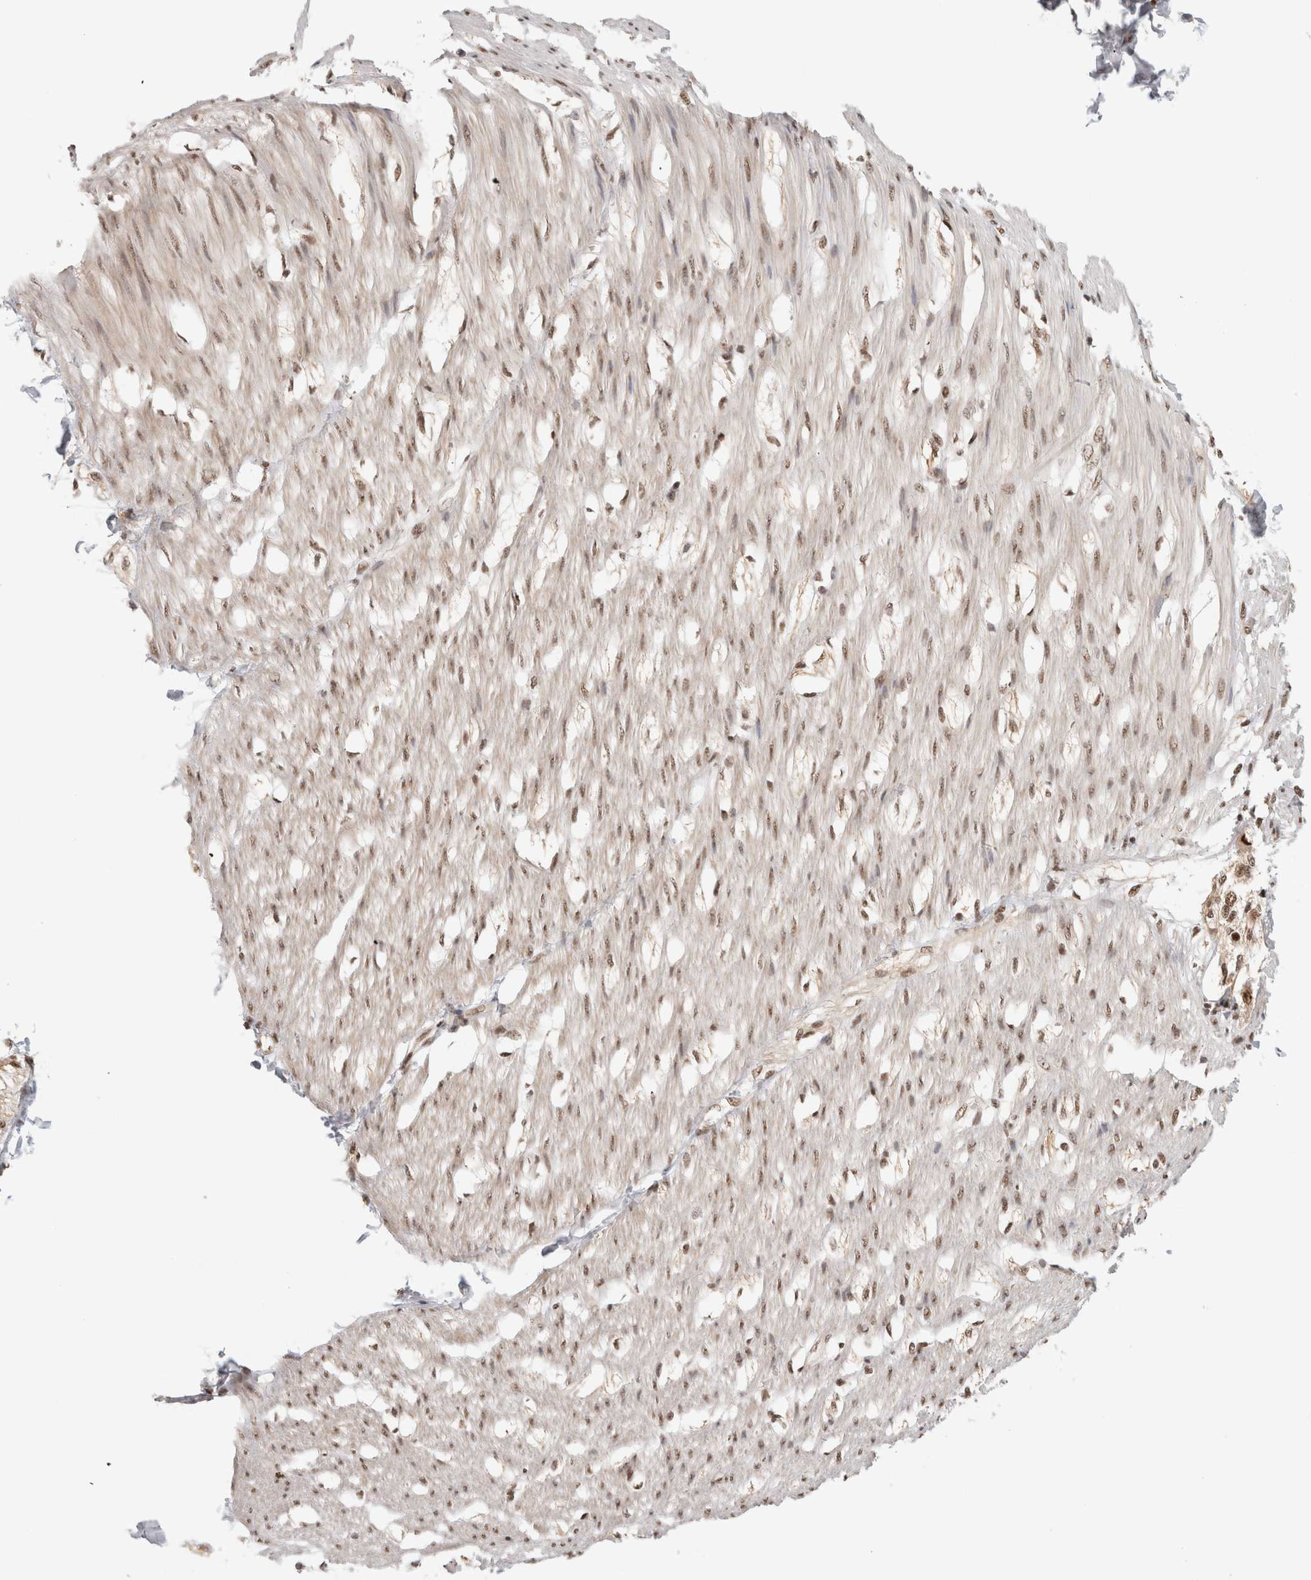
{"staining": {"intensity": "moderate", "quantity": ">75%", "location": "nuclear"}, "tissue": "smooth muscle", "cell_type": "Smooth muscle cells", "image_type": "normal", "snomed": [{"axis": "morphology", "description": "Normal tissue, NOS"}, {"axis": "morphology", "description": "Adenocarcinoma, NOS"}, {"axis": "topography", "description": "Smooth muscle"}, {"axis": "topography", "description": "Colon"}], "caption": "Smooth muscle stained with a protein marker exhibits moderate staining in smooth muscle cells.", "gene": "EBNA1BP2", "patient": {"sex": "male", "age": 14}}